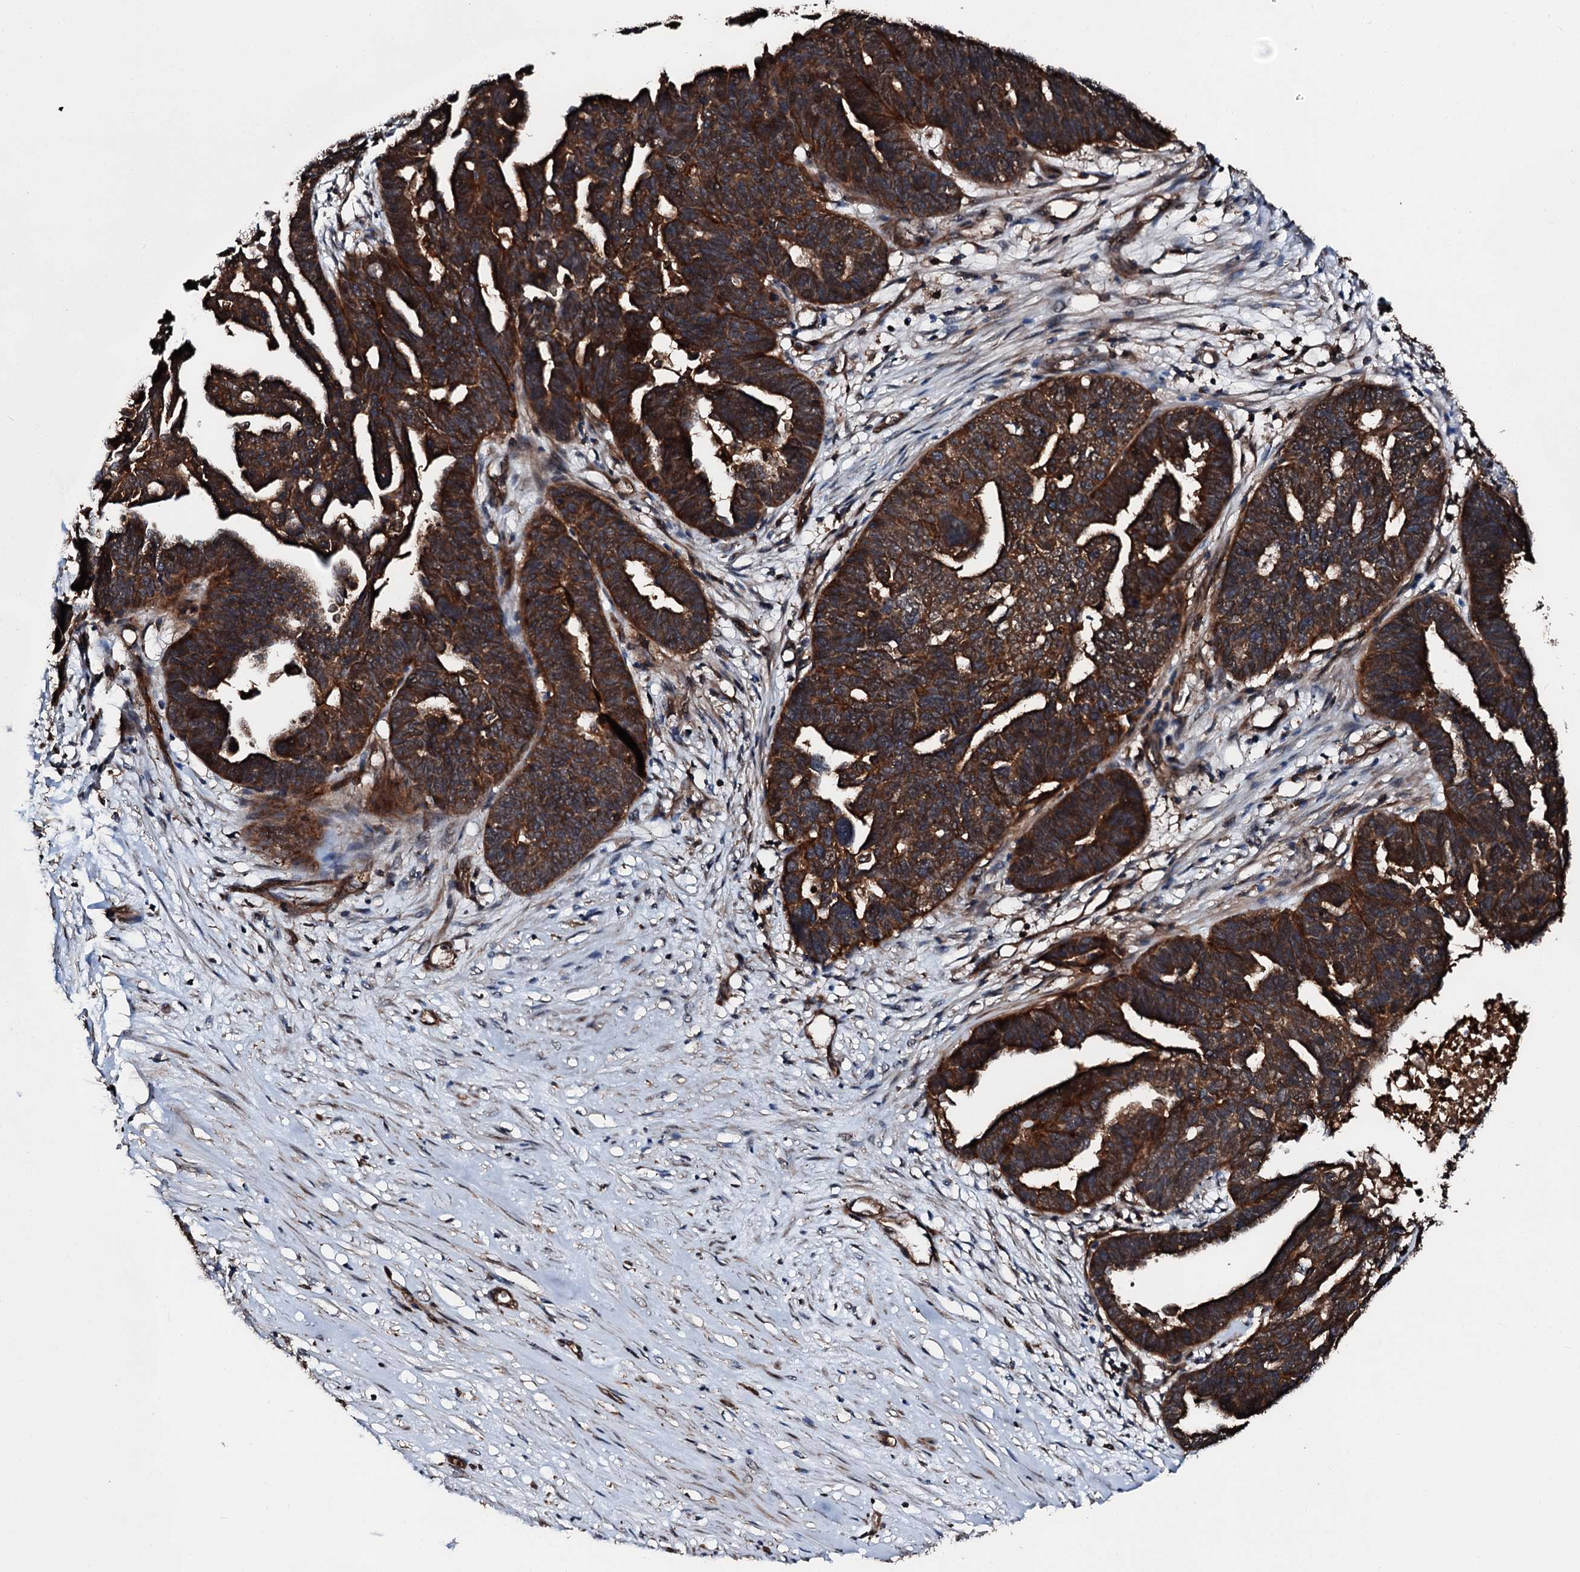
{"staining": {"intensity": "strong", "quantity": ">75%", "location": "cytoplasmic/membranous"}, "tissue": "ovarian cancer", "cell_type": "Tumor cells", "image_type": "cancer", "snomed": [{"axis": "morphology", "description": "Cystadenocarcinoma, serous, NOS"}, {"axis": "topography", "description": "Ovary"}], "caption": "Human ovarian cancer (serous cystadenocarcinoma) stained with a protein marker reveals strong staining in tumor cells.", "gene": "FGD4", "patient": {"sex": "female", "age": 59}}